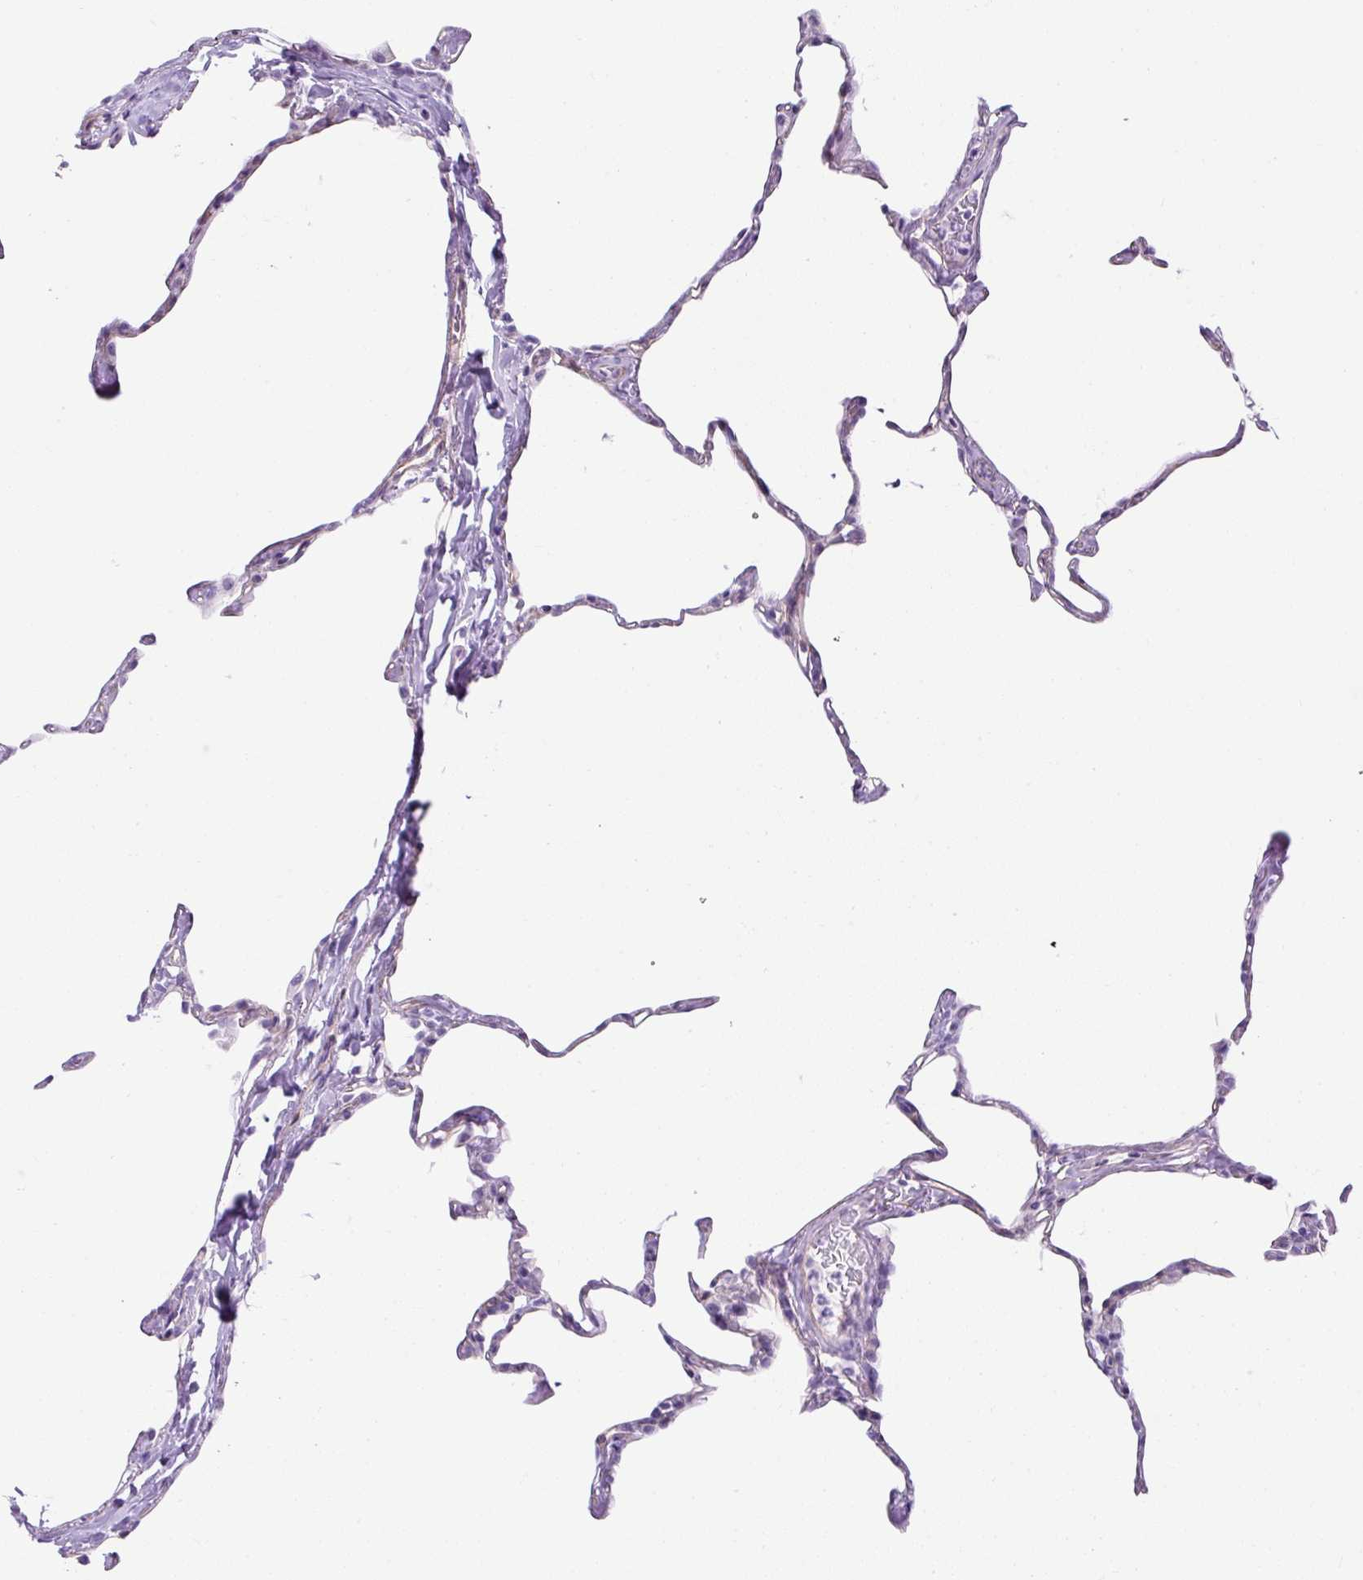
{"staining": {"intensity": "negative", "quantity": "none", "location": "none"}, "tissue": "lung", "cell_type": "Alveolar cells", "image_type": "normal", "snomed": [{"axis": "morphology", "description": "Normal tissue, NOS"}, {"axis": "topography", "description": "Lung"}], "caption": "Micrograph shows no protein expression in alveolar cells of benign lung.", "gene": "KRT12", "patient": {"sex": "male", "age": 65}}